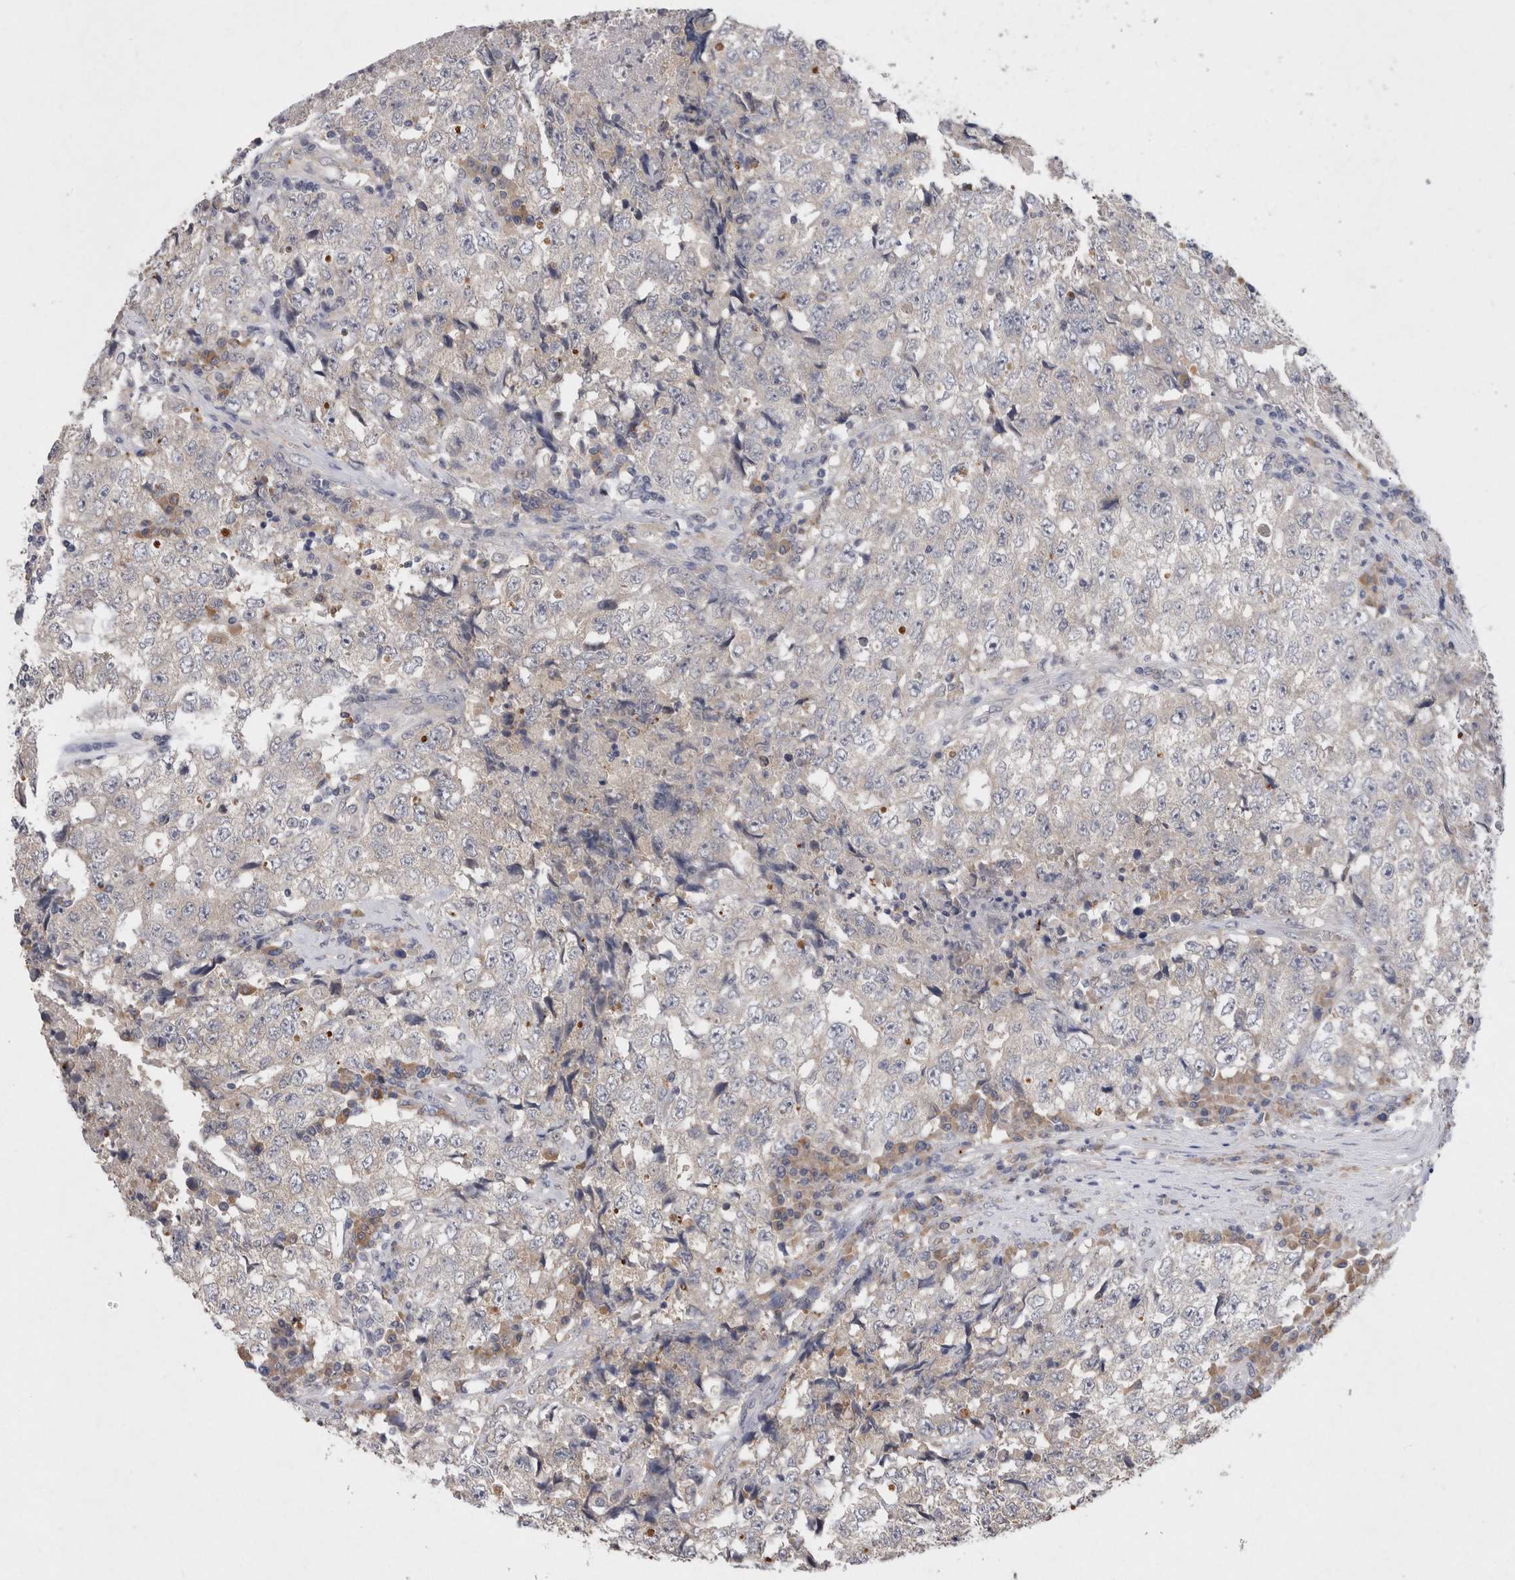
{"staining": {"intensity": "moderate", "quantity": "<25%", "location": "cytoplasmic/membranous"}, "tissue": "testis cancer", "cell_type": "Tumor cells", "image_type": "cancer", "snomed": [{"axis": "morphology", "description": "Necrosis, NOS"}, {"axis": "morphology", "description": "Carcinoma, Embryonal, NOS"}, {"axis": "topography", "description": "Testis"}], "caption": "IHC histopathology image of neoplastic tissue: human testis embryonal carcinoma stained using IHC reveals low levels of moderate protein expression localized specifically in the cytoplasmic/membranous of tumor cells, appearing as a cytoplasmic/membranous brown color.", "gene": "VSIG4", "patient": {"sex": "male", "age": 19}}